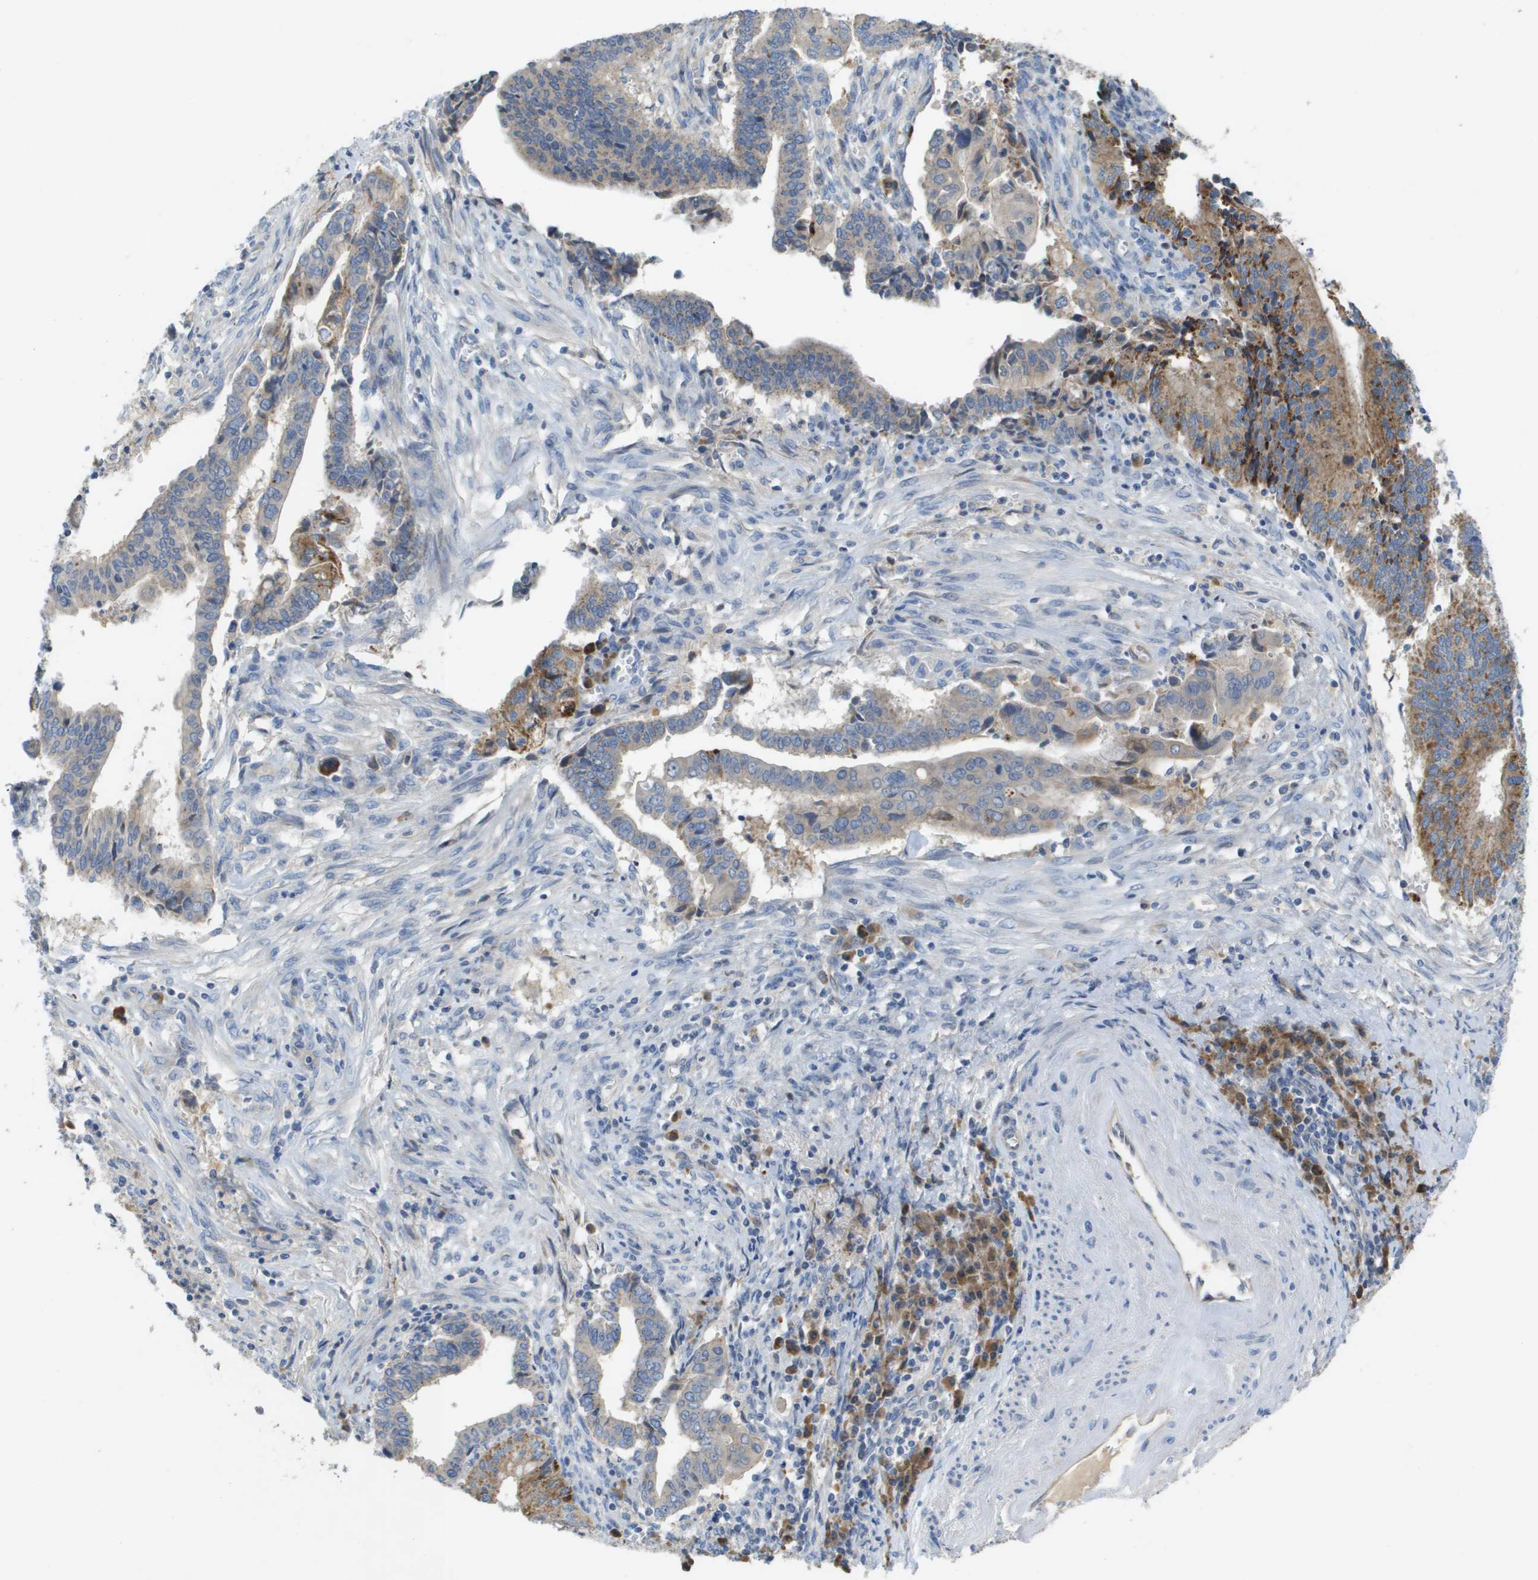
{"staining": {"intensity": "moderate", "quantity": "25%-75%", "location": "cytoplasmic/membranous"}, "tissue": "cervical cancer", "cell_type": "Tumor cells", "image_type": "cancer", "snomed": [{"axis": "morphology", "description": "Adenocarcinoma, NOS"}, {"axis": "topography", "description": "Cervix"}], "caption": "The micrograph exhibits immunohistochemical staining of cervical adenocarcinoma. There is moderate cytoplasmic/membranous positivity is seen in approximately 25%-75% of tumor cells.", "gene": "CASP10", "patient": {"sex": "female", "age": 44}}